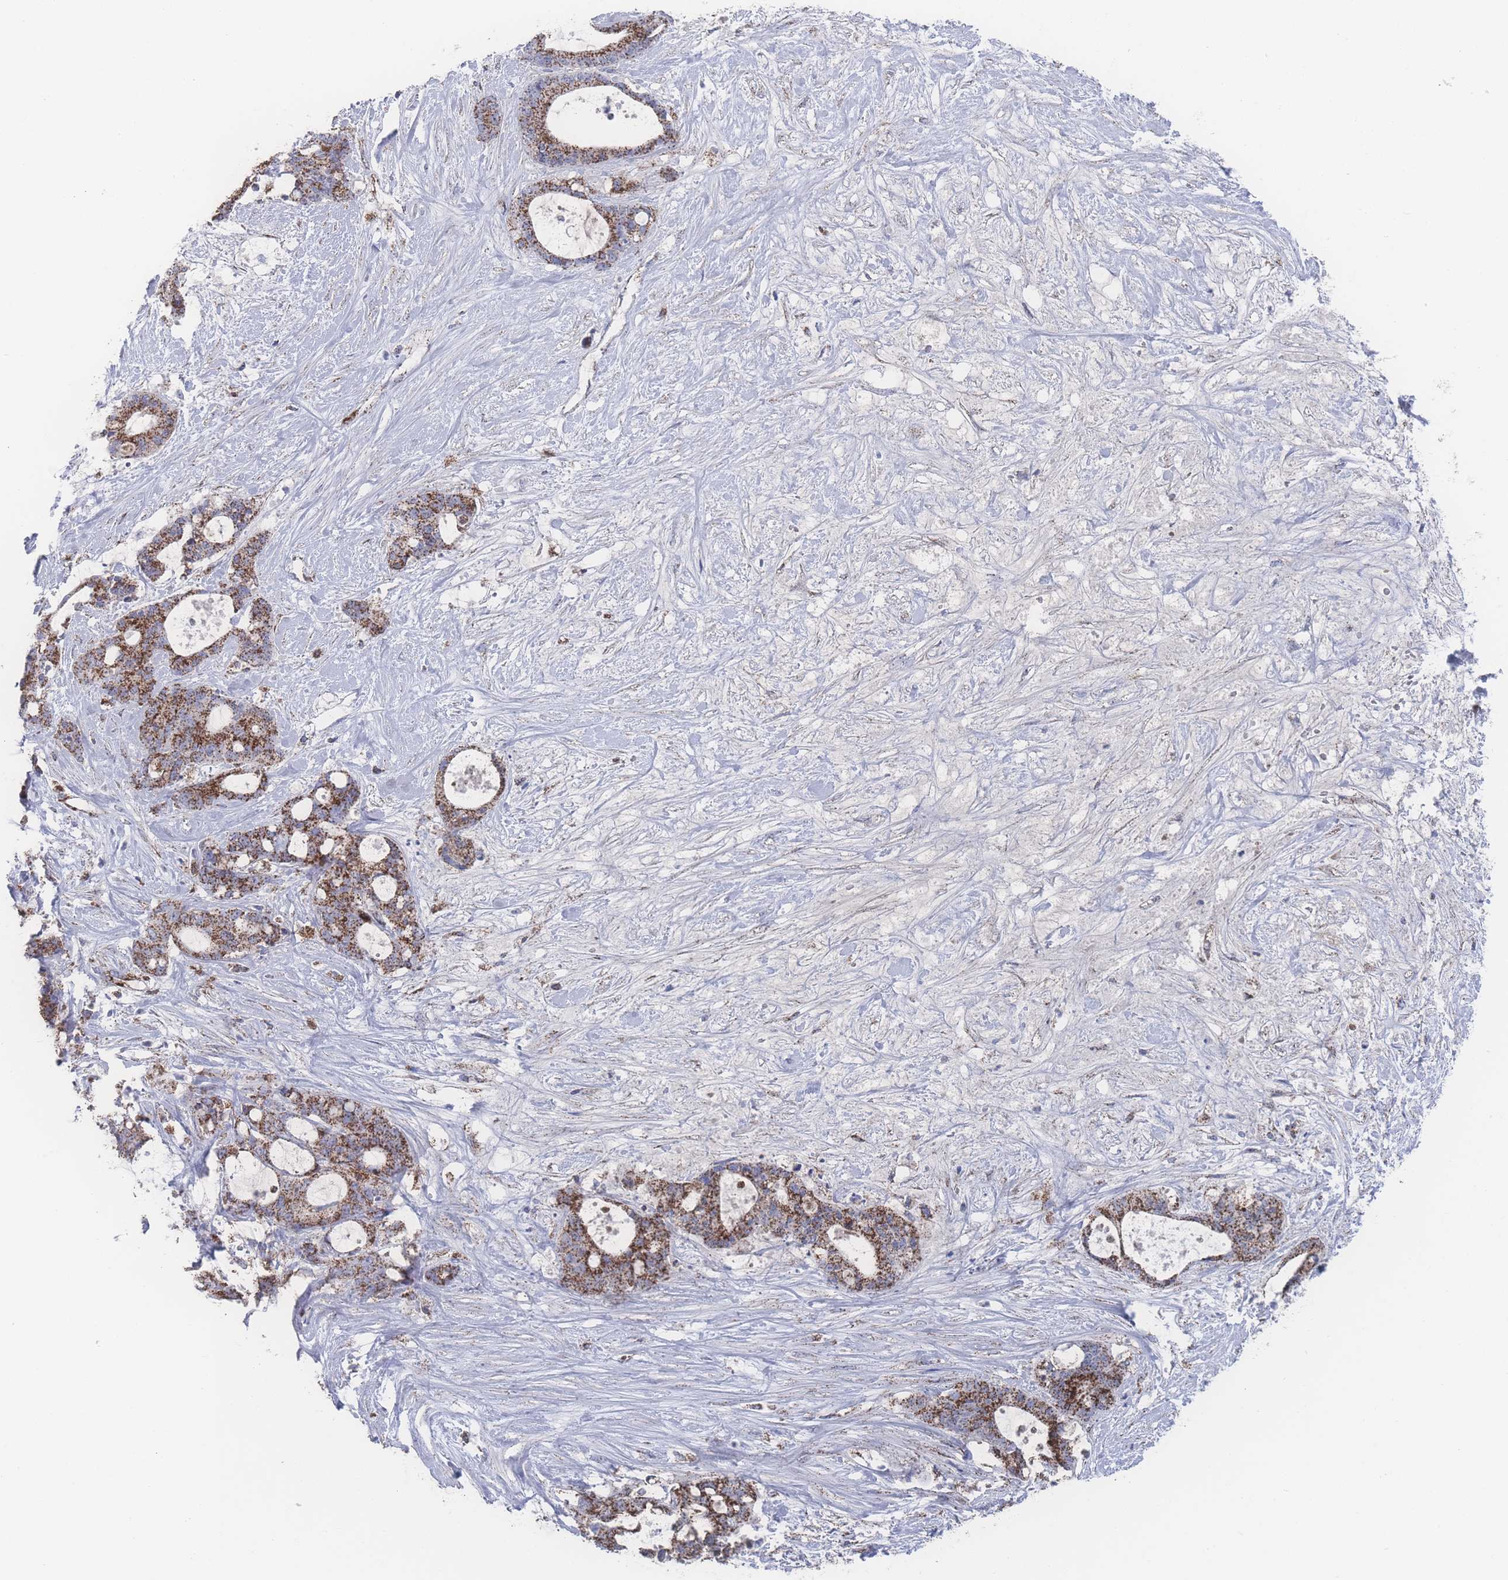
{"staining": {"intensity": "strong", "quantity": ">75%", "location": "cytoplasmic/membranous"}, "tissue": "liver cancer", "cell_type": "Tumor cells", "image_type": "cancer", "snomed": [{"axis": "morphology", "description": "Normal tissue, NOS"}, {"axis": "morphology", "description": "Cholangiocarcinoma"}, {"axis": "topography", "description": "Liver"}, {"axis": "topography", "description": "Peripheral nerve tissue"}], "caption": "The photomicrograph shows immunohistochemical staining of cholangiocarcinoma (liver). There is strong cytoplasmic/membranous positivity is identified in approximately >75% of tumor cells. (Stains: DAB in brown, nuclei in blue, Microscopy: brightfield microscopy at high magnification).", "gene": "PEX14", "patient": {"sex": "female", "age": 73}}